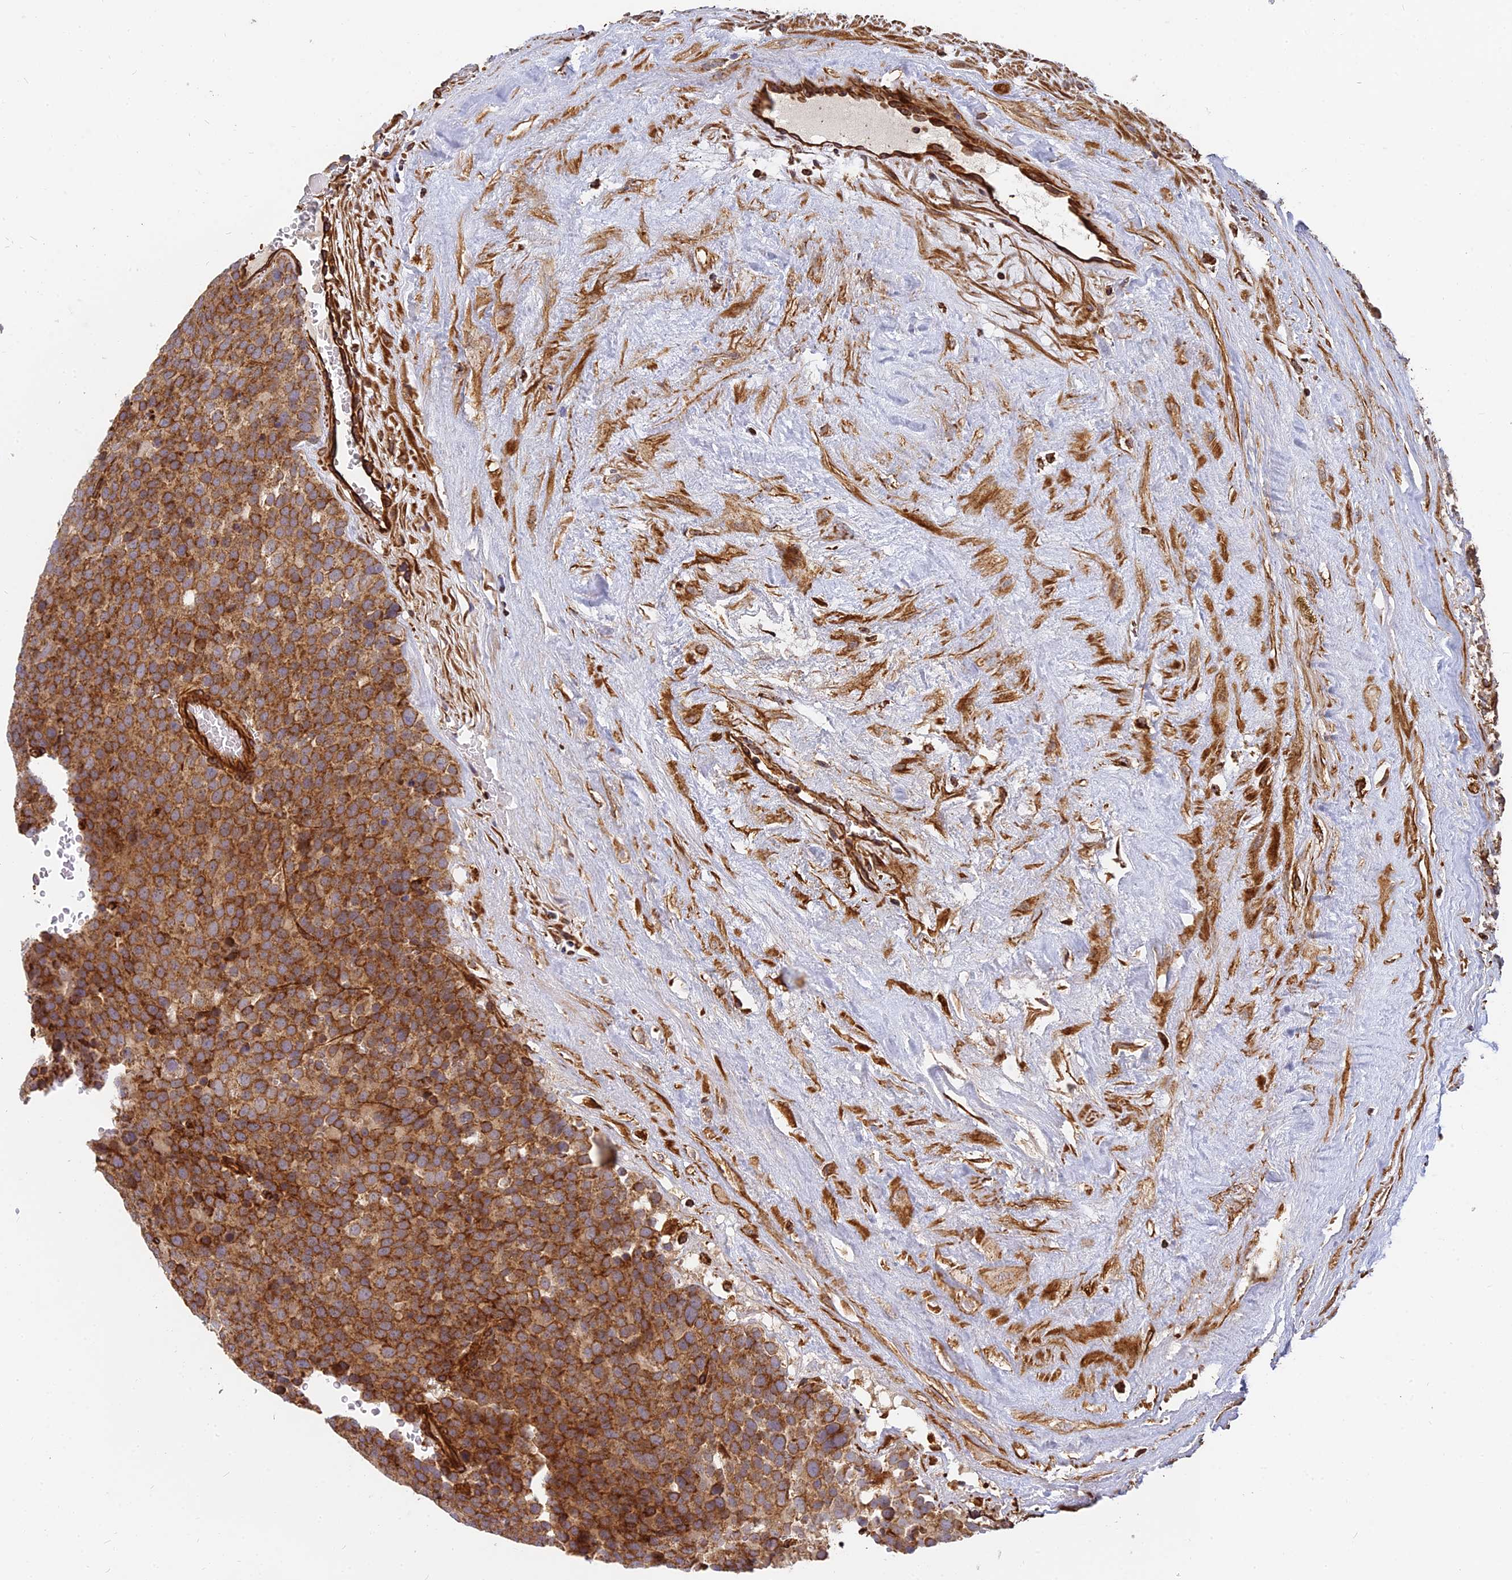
{"staining": {"intensity": "strong", "quantity": ">75%", "location": "cytoplasmic/membranous"}, "tissue": "testis cancer", "cell_type": "Tumor cells", "image_type": "cancer", "snomed": [{"axis": "morphology", "description": "Seminoma, NOS"}, {"axis": "topography", "description": "Testis"}], "caption": "Testis cancer (seminoma) stained with a brown dye displays strong cytoplasmic/membranous positive expression in approximately >75% of tumor cells.", "gene": "DSTYK", "patient": {"sex": "male", "age": 71}}